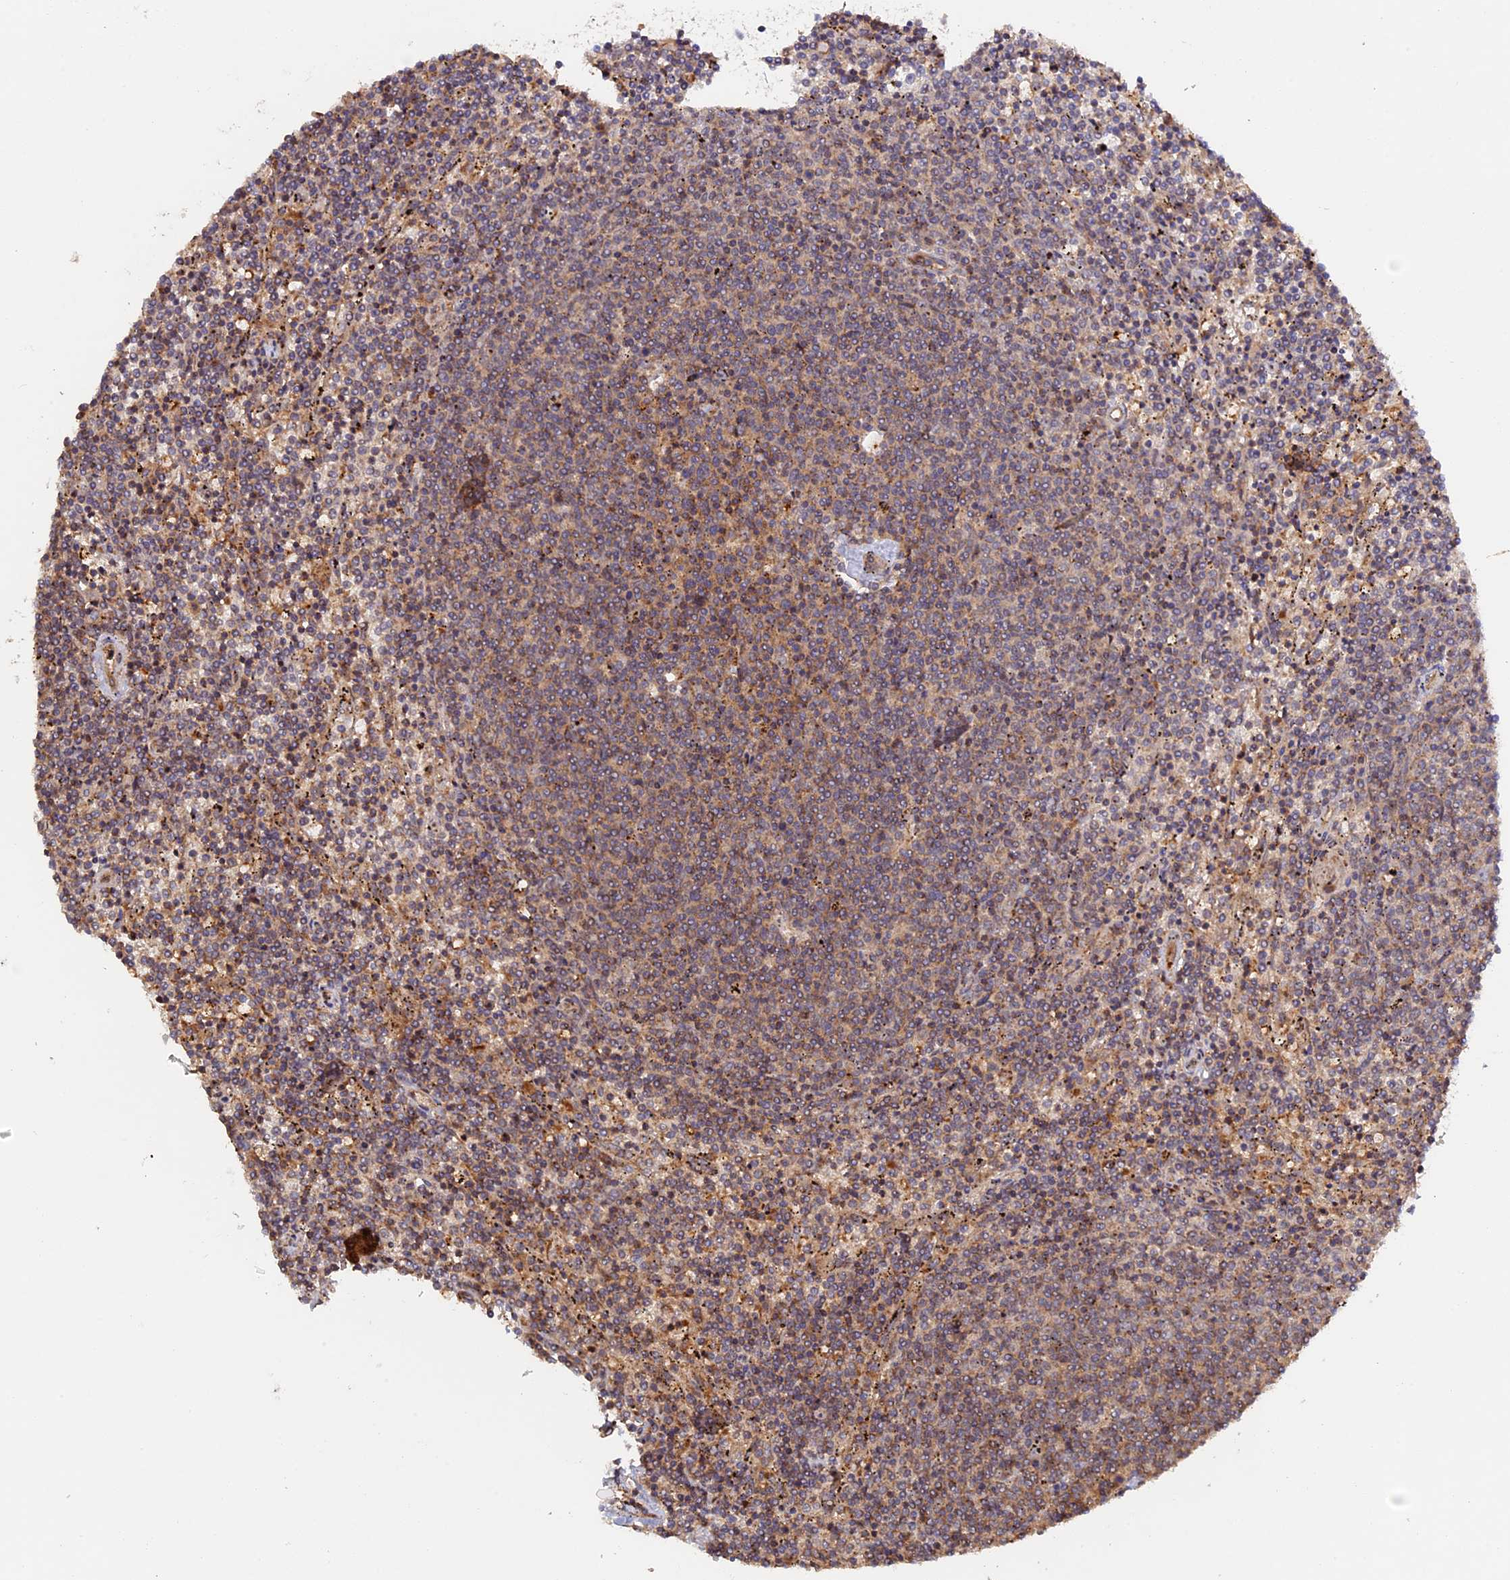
{"staining": {"intensity": "weak", "quantity": "25%-75%", "location": "cytoplasmic/membranous"}, "tissue": "lymphoma", "cell_type": "Tumor cells", "image_type": "cancer", "snomed": [{"axis": "morphology", "description": "Malignant lymphoma, non-Hodgkin's type, Low grade"}, {"axis": "topography", "description": "Spleen"}], "caption": "The histopathology image demonstrates immunohistochemical staining of low-grade malignant lymphoma, non-Hodgkin's type. There is weak cytoplasmic/membranous positivity is appreciated in about 25%-75% of tumor cells.", "gene": "FERMT1", "patient": {"sex": "female", "age": 50}}